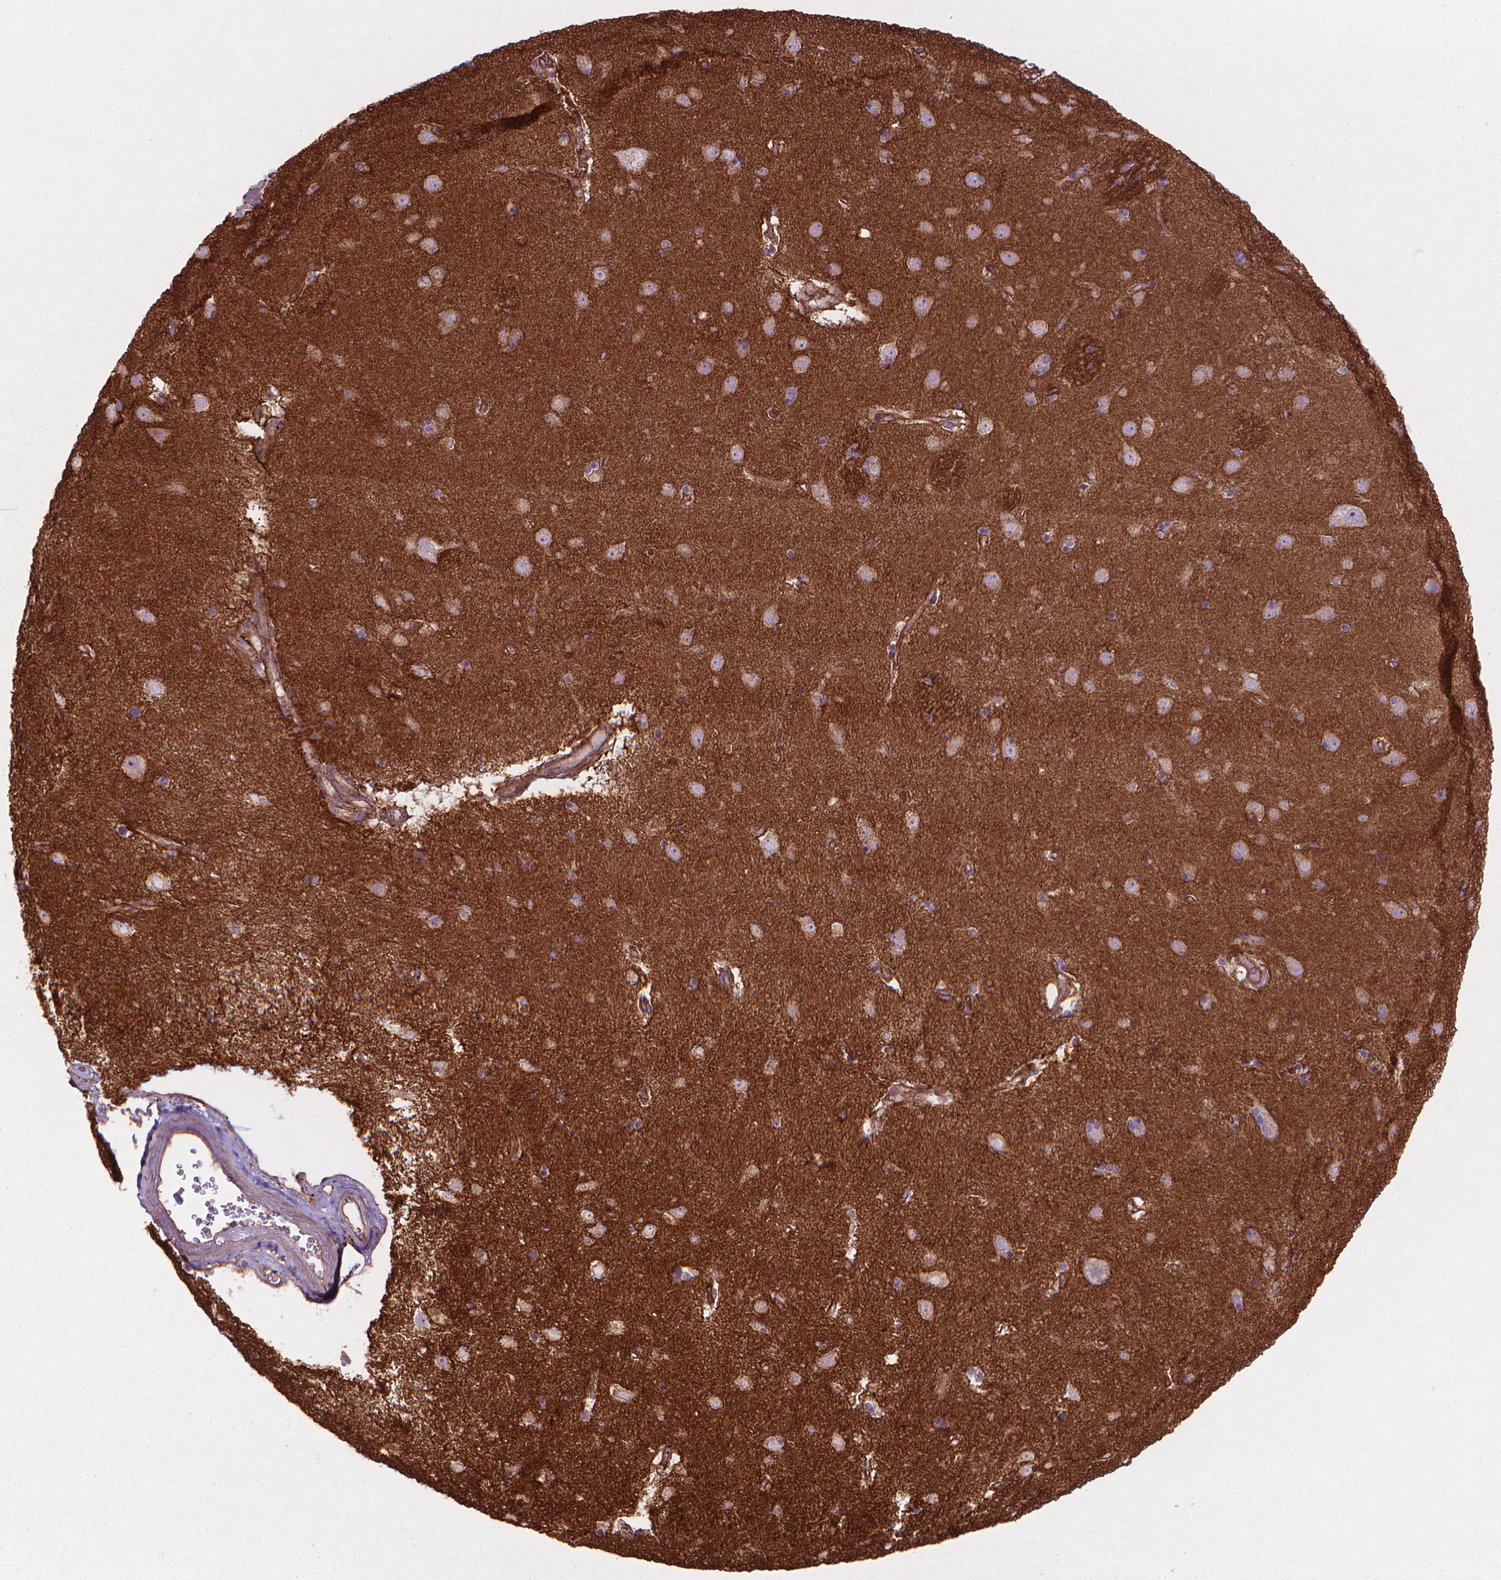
{"staining": {"intensity": "negative", "quantity": "none", "location": "none"}, "tissue": "caudate", "cell_type": "Glial cells", "image_type": "normal", "snomed": [{"axis": "morphology", "description": "Normal tissue, NOS"}, {"axis": "topography", "description": "Lateral ventricle wall"}], "caption": "Immunohistochemistry image of normal caudate: caudate stained with DAB exhibits no significant protein expression in glial cells. (DAB immunohistochemistry (IHC) visualized using brightfield microscopy, high magnification).", "gene": "TENT5A", "patient": {"sex": "female", "age": 71}}